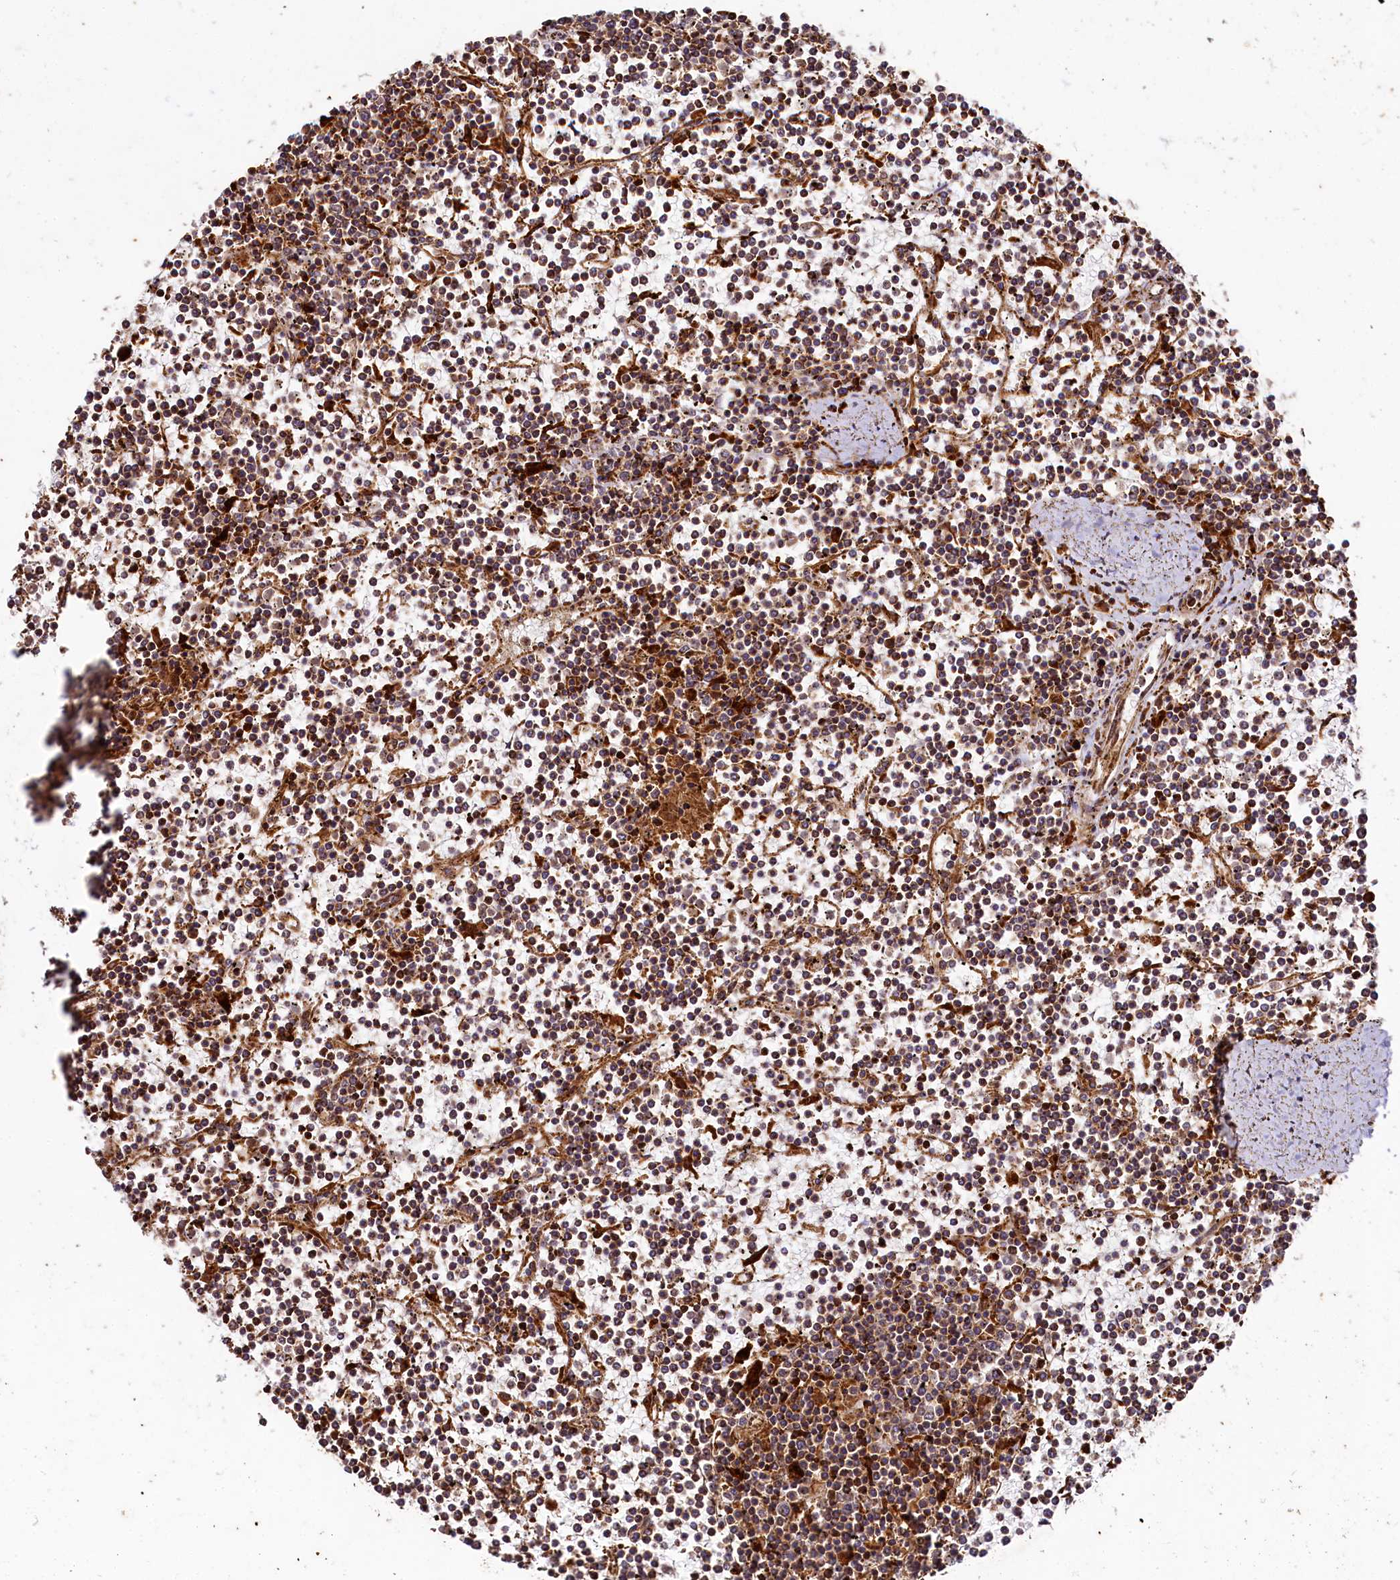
{"staining": {"intensity": "moderate", "quantity": ">75%", "location": "cytoplasmic/membranous"}, "tissue": "lymphoma", "cell_type": "Tumor cells", "image_type": "cancer", "snomed": [{"axis": "morphology", "description": "Malignant lymphoma, non-Hodgkin's type, Low grade"}, {"axis": "topography", "description": "Spleen"}], "caption": "The micrograph reveals a brown stain indicating the presence of a protein in the cytoplasmic/membranous of tumor cells in lymphoma.", "gene": "WDR73", "patient": {"sex": "female", "age": 19}}